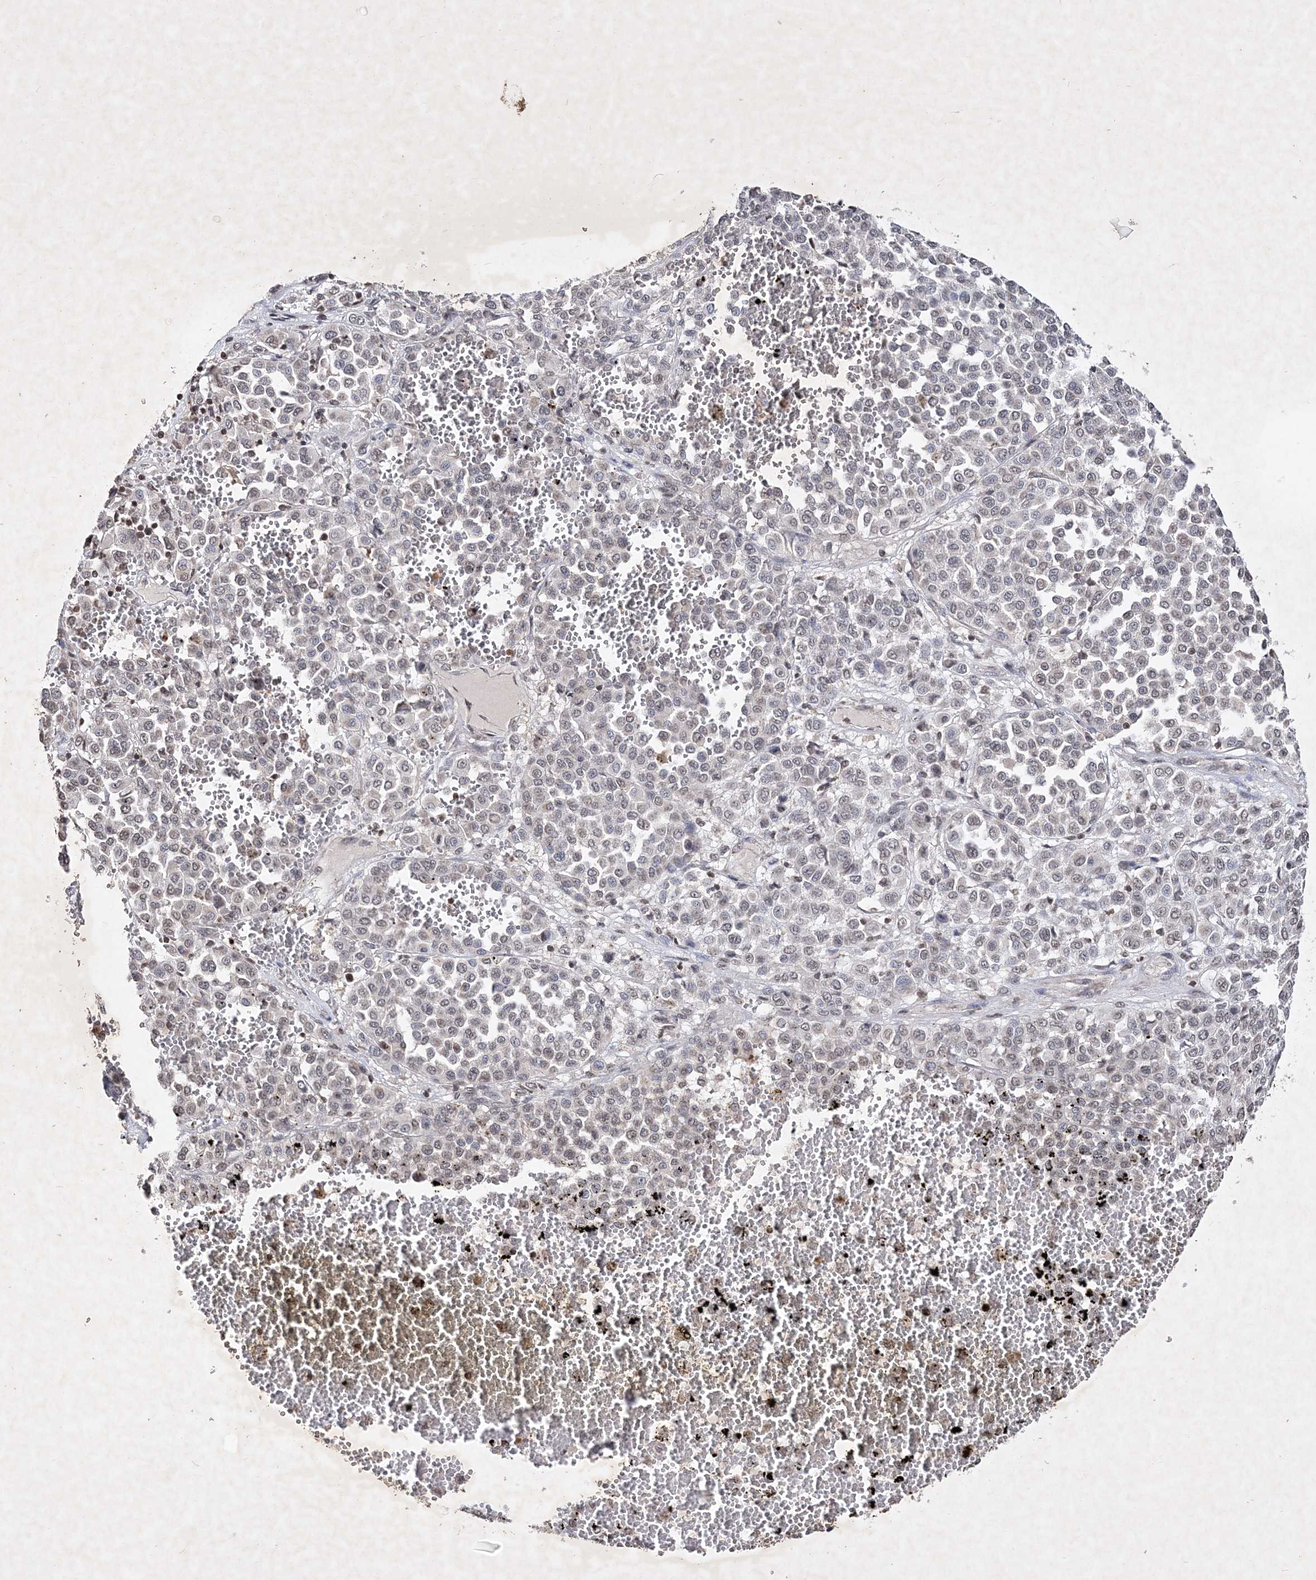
{"staining": {"intensity": "weak", "quantity": "25%-75%", "location": "nuclear"}, "tissue": "melanoma", "cell_type": "Tumor cells", "image_type": "cancer", "snomed": [{"axis": "morphology", "description": "Malignant melanoma, Metastatic site"}, {"axis": "topography", "description": "Pancreas"}], "caption": "This image reveals immunohistochemistry (IHC) staining of malignant melanoma (metastatic site), with low weak nuclear staining in about 25%-75% of tumor cells.", "gene": "SOWAHB", "patient": {"sex": "female", "age": 30}}